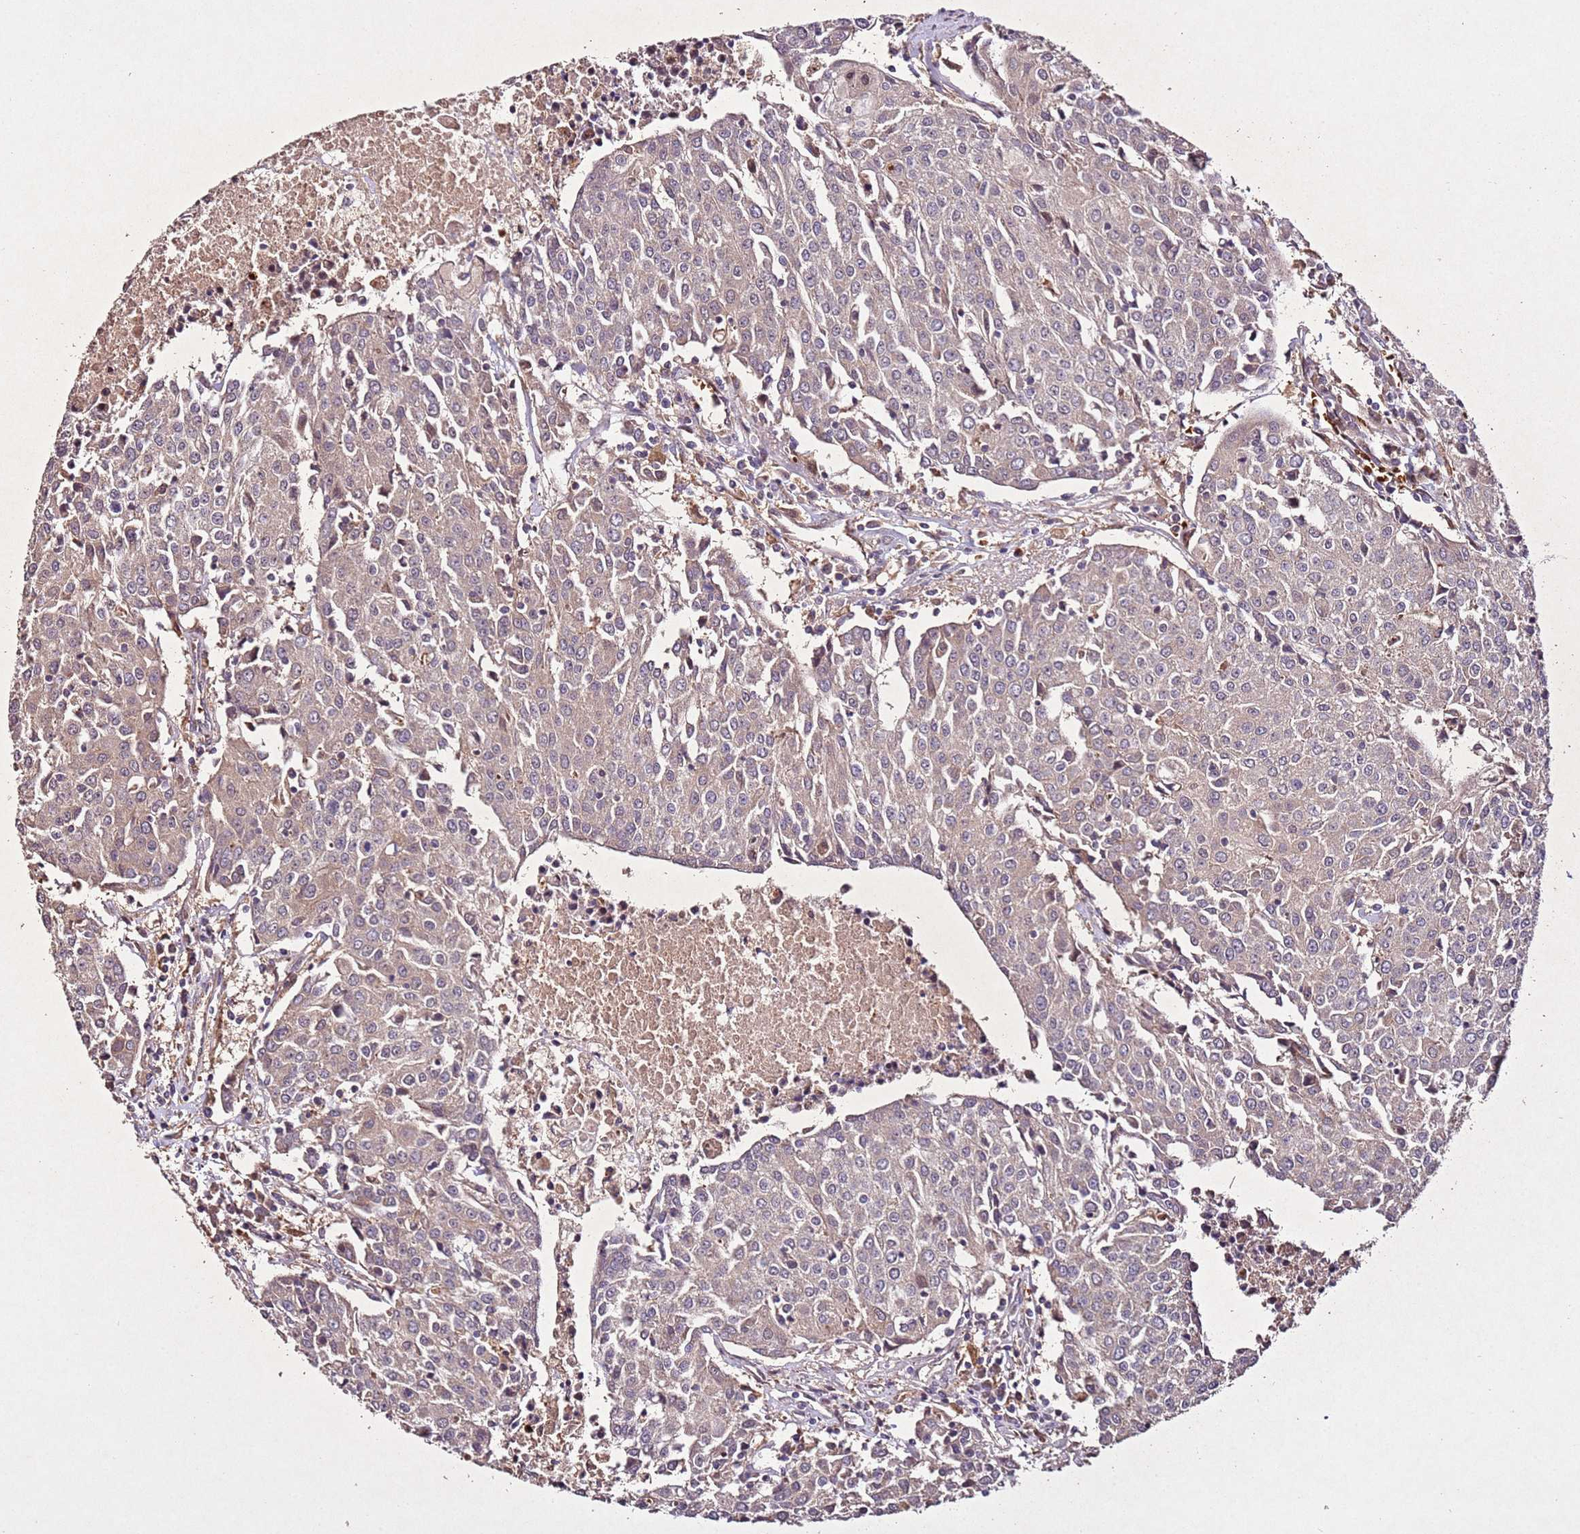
{"staining": {"intensity": "weak", "quantity": "<25%", "location": "cytoplasmic/membranous"}, "tissue": "urothelial cancer", "cell_type": "Tumor cells", "image_type": "cancer", "snomed": [{"axis": "morphology", "description": "Urothelial carcinoma, High grade"}, {"axis": "topography", "description": "Urinary bladder"}], "caption": "The immunohistochemistry (IHC) image has no significant expression in tumor cells of urothelial cancer tissue.", "gene": "PTMA", "patient": {"sex": "female", "age": 85}}